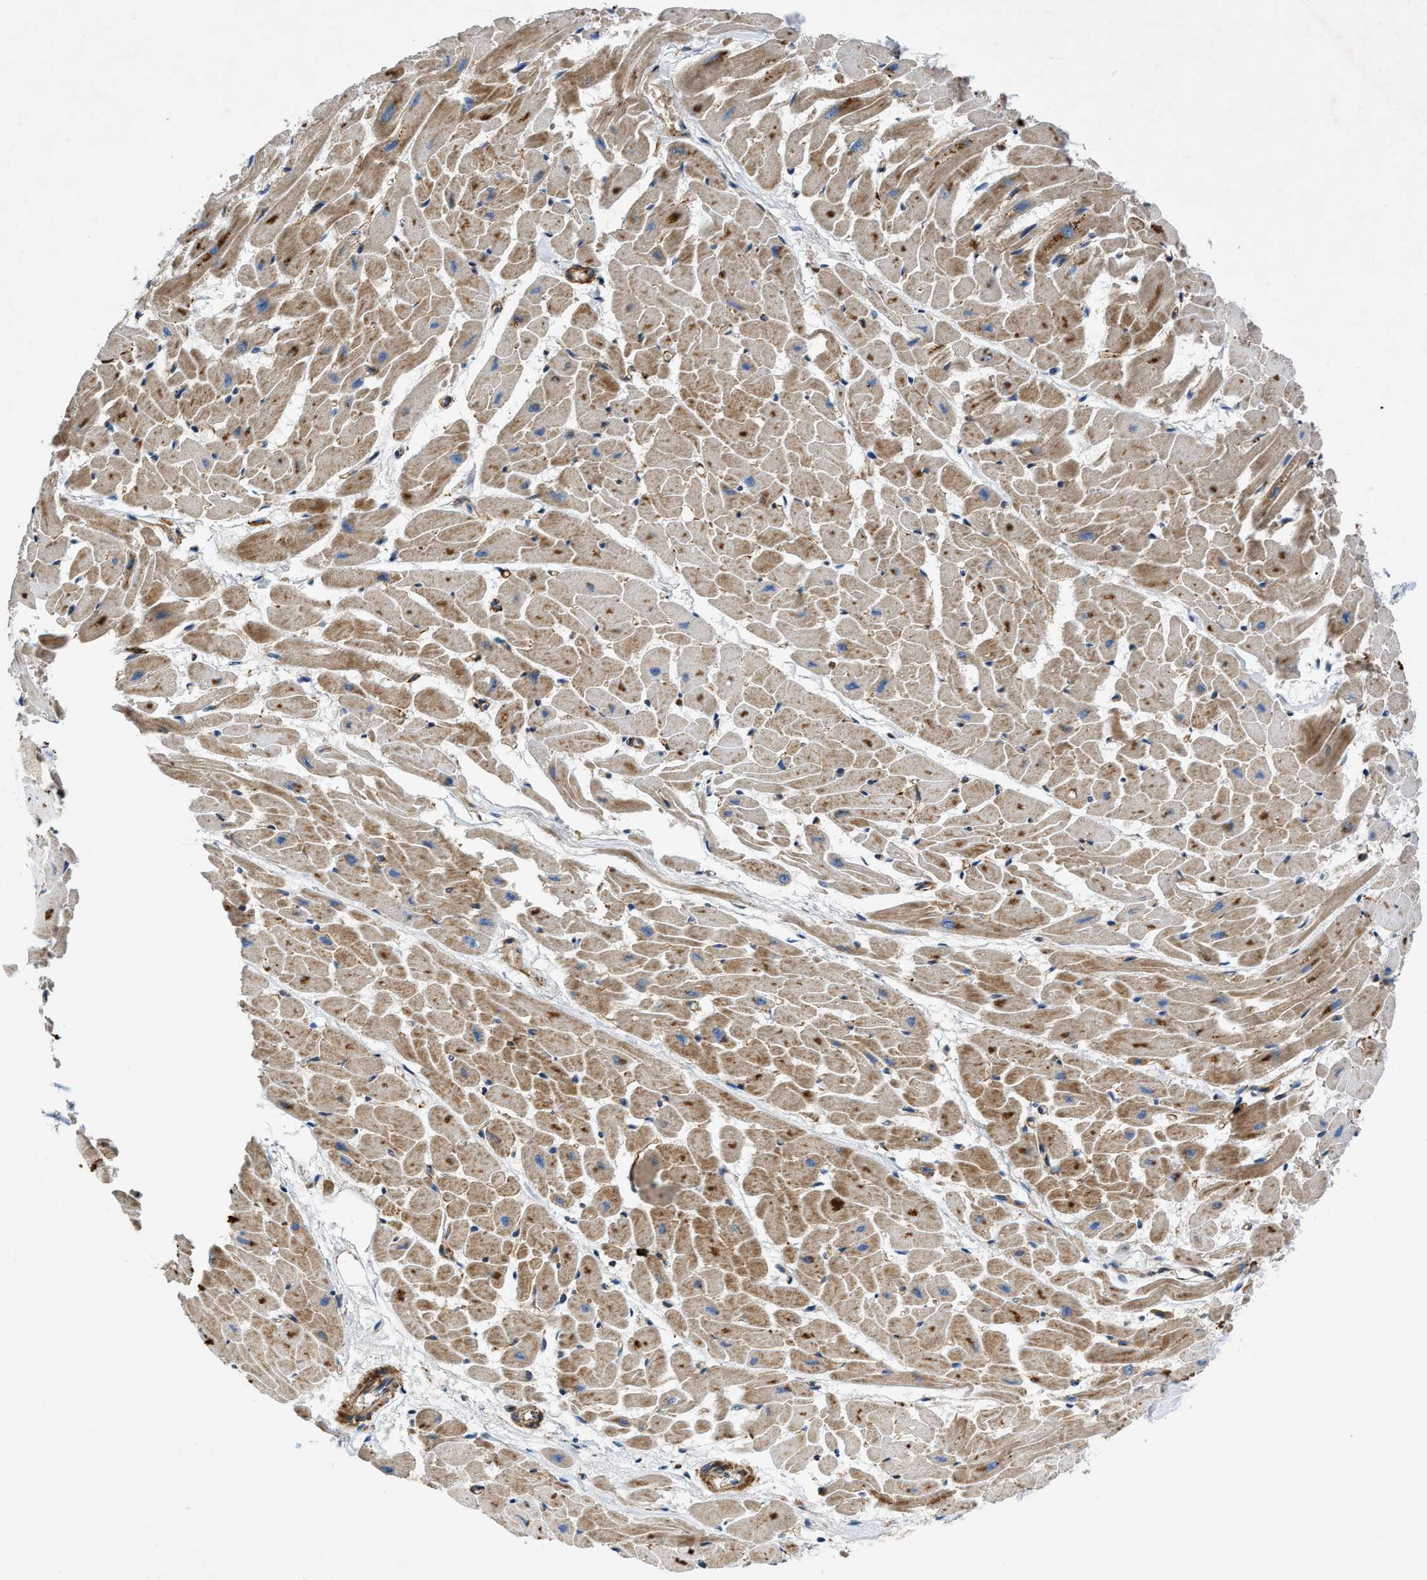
{"staining": {"intensity": "moderate", "quantity": ">75%", "location": "cytoplasmic/membranous"}, "tissue": "heart muscle", "cell_type": "Cardiomyocytes", "image_type": "normal", "snomed": [{"axis": "morphology", "description": "Normal tissue, NOS"}, {"axis": "topography", "description": "Heart"}], "caption": "Moderate cytoplasmic/membranous staining is present in approximately >75% of cardiomyocytes in benign heart muscle.", "gene": "DHODH", "patient": {"sex": "female", "age": 19}}